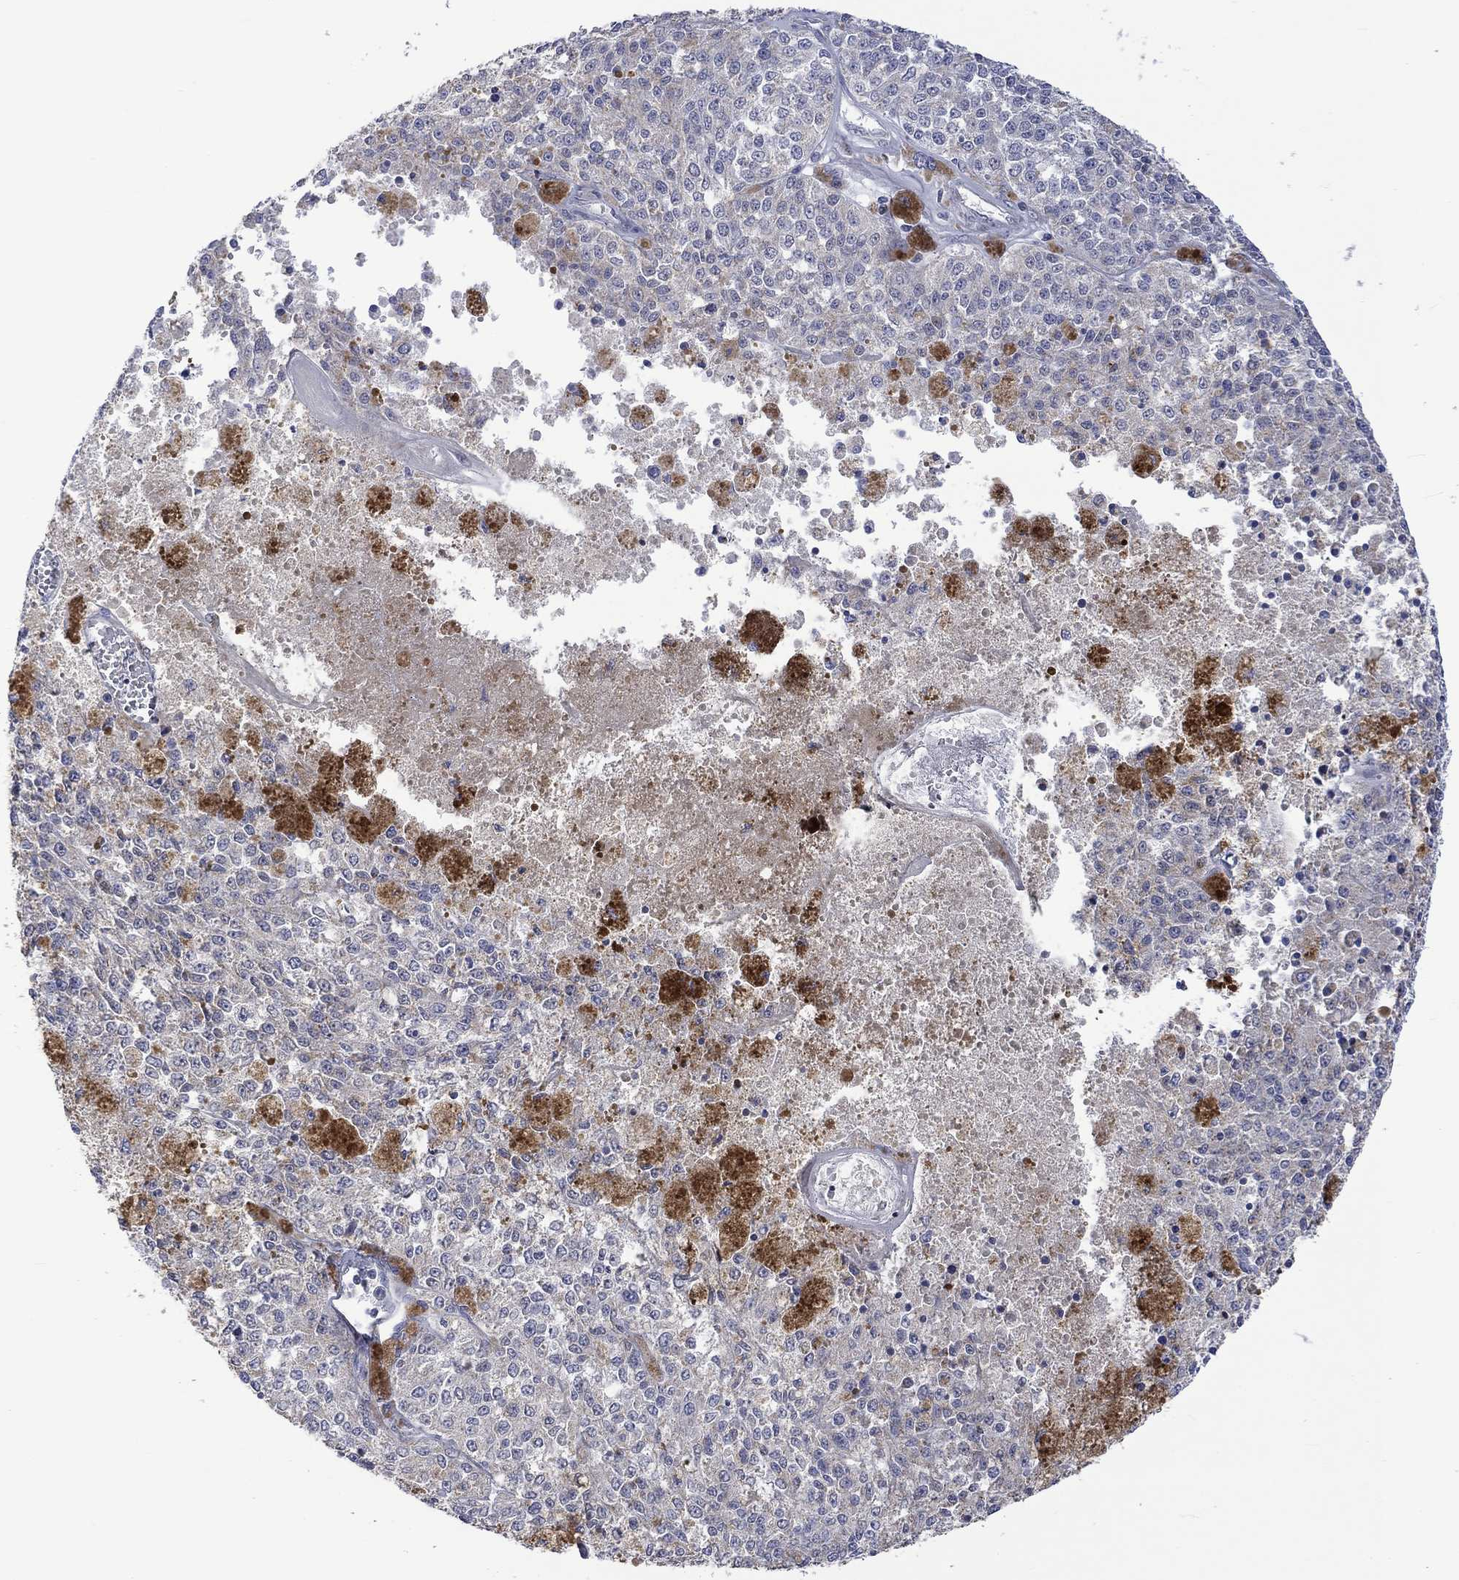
{"staining": {"intensity": "weak", "quantity": "<25%", "location": "cytoplasmic/membranous"}, "tissue": "melanoma", "cell_type": "Tumor cells", "image_type": "cancer", "snomed": [{"axis": "morphology", "description": "Malignant melanoma, Metastatic site"}, {"axis": "topography", "description": "Lymph node"}], "caption": "IHC photomicrograph of malignant melanoma (metastatic site) stained for a protein (brown), which demonstrates no expression in tumor cells.", "gene": "SLC48A1", "patient": {"sex": "female", "age": 64}}